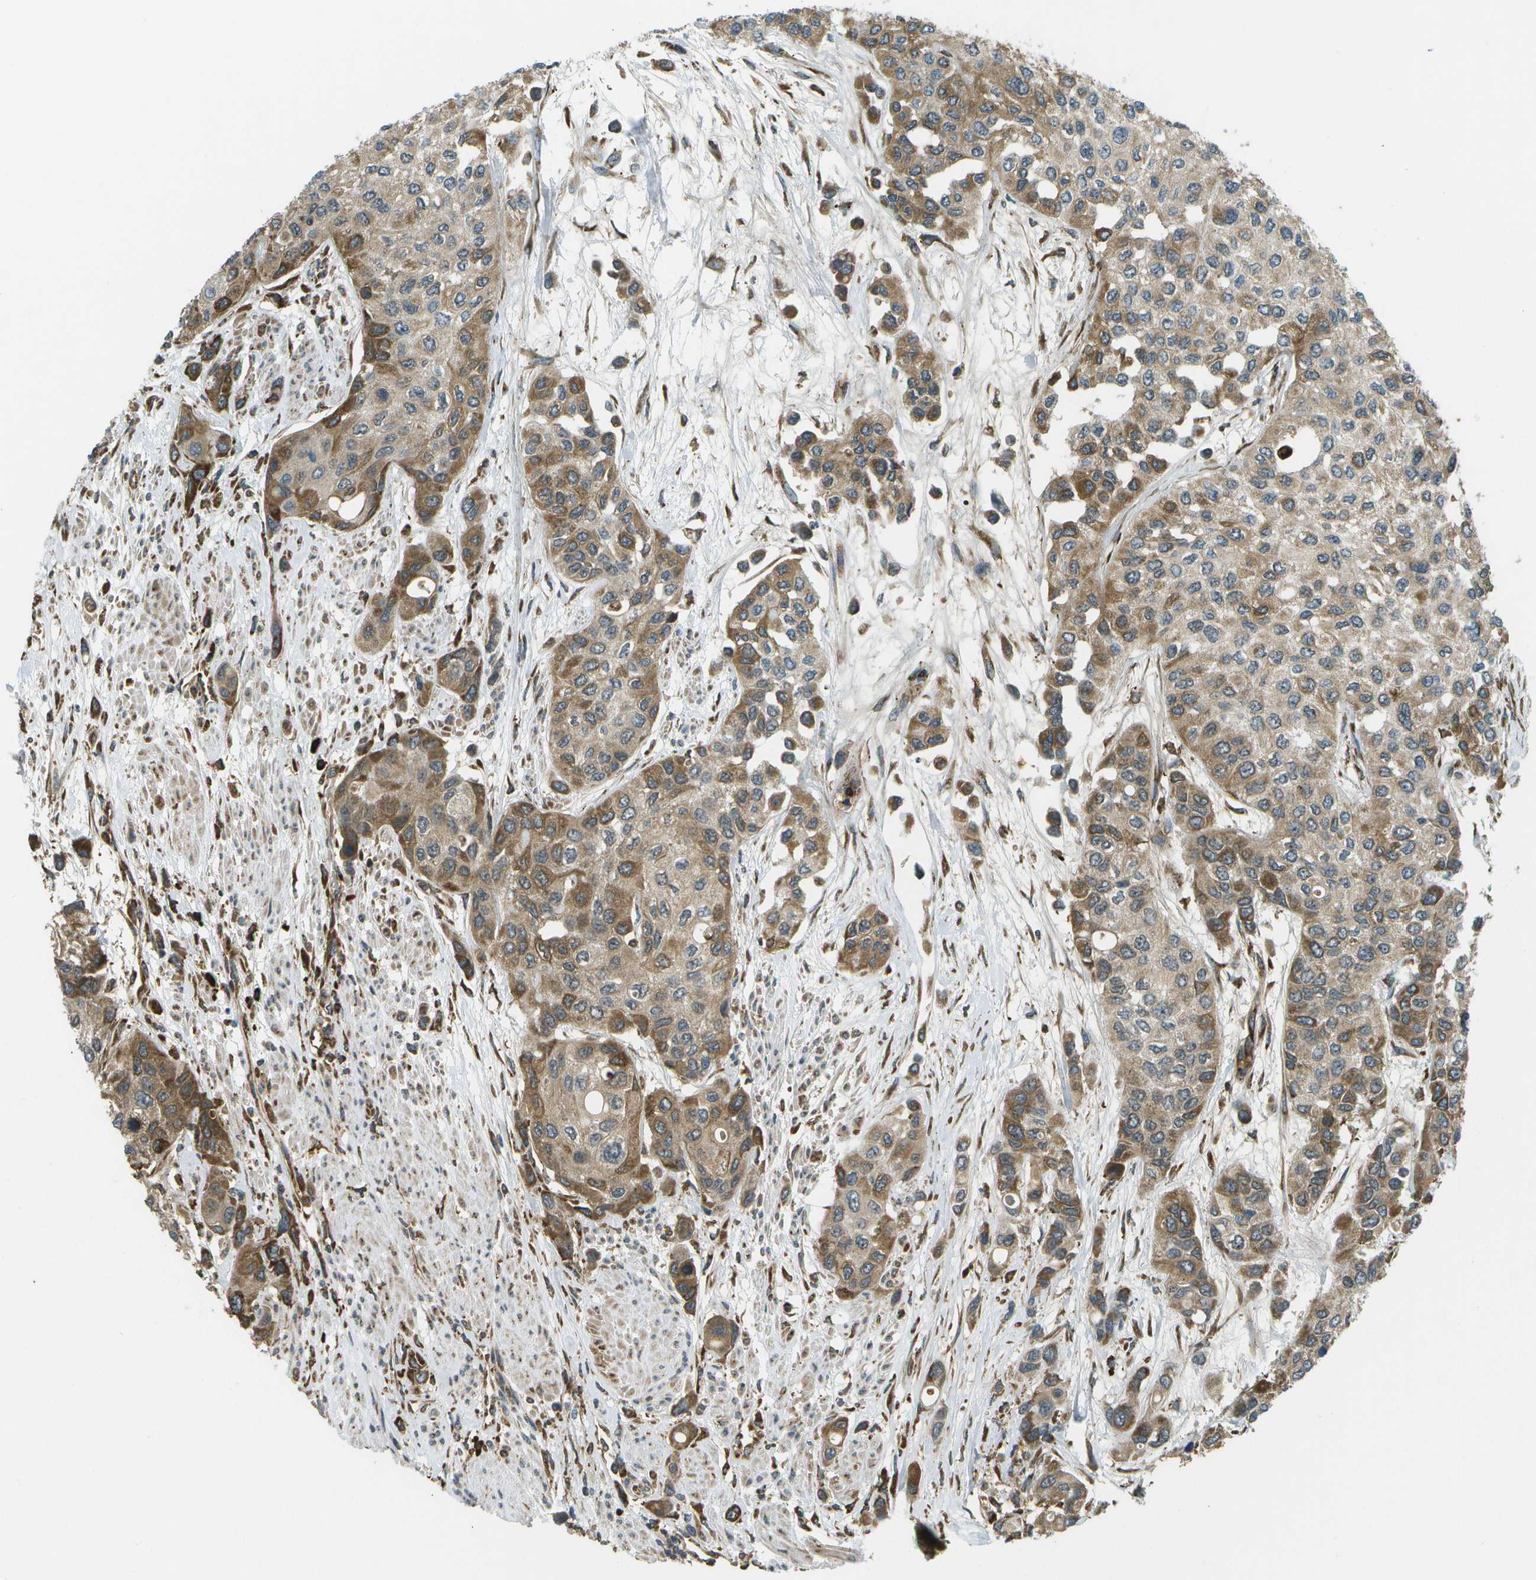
{"staining": {"intensity": "strong", "quantity": "25%-75%", "location": "cytoplasmic/membranous"}, "tissue": "urothelial cancer", "cell_type": "Tumor cells", "image_type": "cancer", "snomed": [{"axis": "morphology", "description": "Urothelial carcinoma, High grade"}, {"axis": "topography", "description": "Urinary bladder"}], "caption": "Brown immunohistochemical staining in human urothelial cancer displays strong cytoplasmic/membranous positivity in approximately 25%-75% of tumor cells.", "gene": "USP30", "patient": {"sex": "female", "age": 56}}